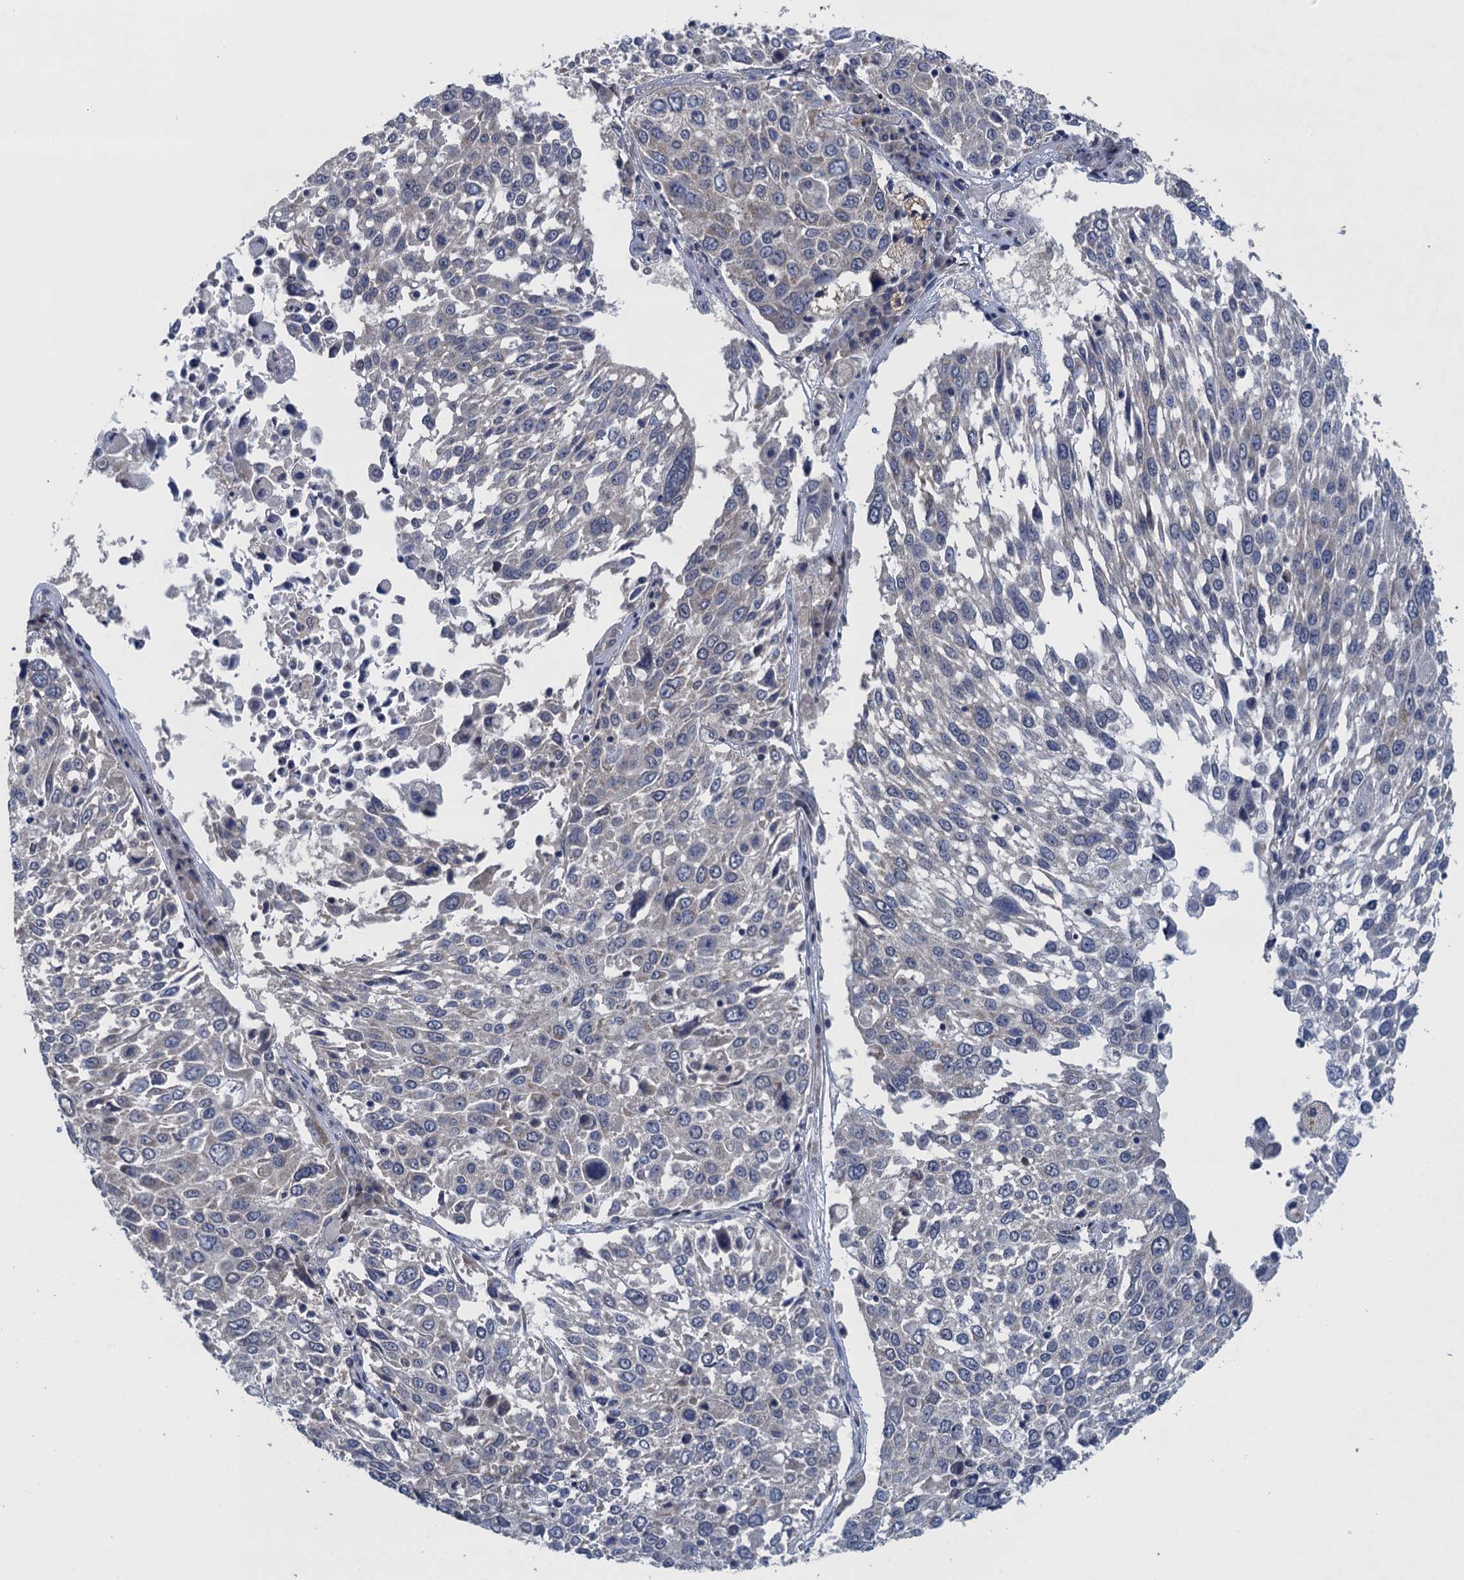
{"staining": {"intensity": "negative", "quantity": "none", "location": "none"}, "tissue": "lung cancer", "cell_type": "Tumor cells", "image_type": "cancer", "snomed": [{"axis": "morphology", "description": "Squamous cell carcinoma, NOS"}, {"axis": "topography", "description": "Lung"}], "caption": "Protein analysis of lung cancer displays no significant expression in tumor cells.", "gene": "CTU2", "patient": {"sex": "male", "age": 65}}